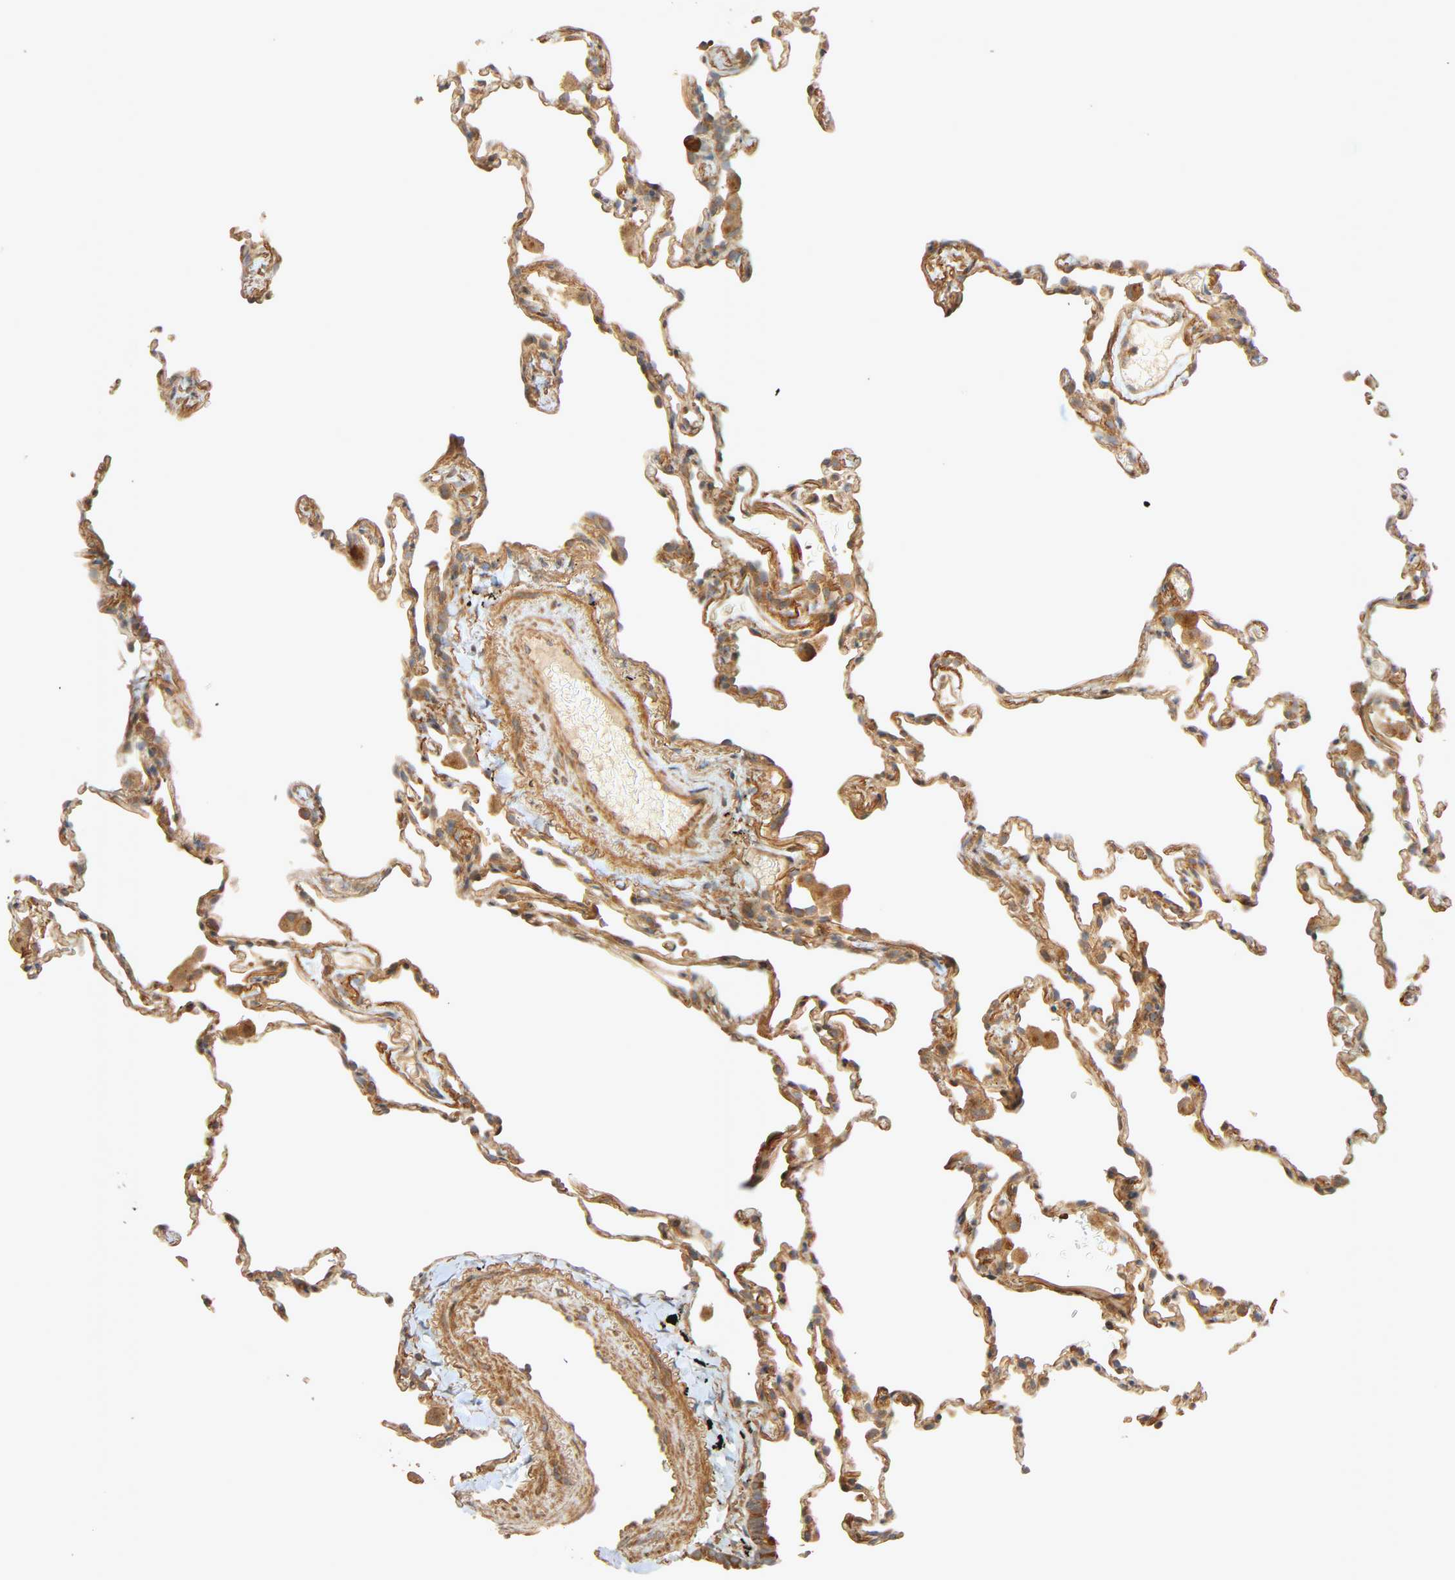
{"staining": {"intensity": "weak", "quantity": "25%-75%", "location": "cytoplasmic/membranous"}, "tissue": "lung", "cell_type": "Alveolar cells", "image_type": "normal", "snomed": [{"axis": "morphology", "description": "Normal tissue, NOS"}, {"axis": "morphology", "description": "Soft tissue tumor metastatic"}, {"axis": "topography", "description": "Lung"}], "caption": "Human lung stained with a brown dye reveals weak cytoplasmic/membranous positive positivity in about 25%-75% of alveolar cells.", "gene": "SGSM1", "patient": {"sex": "male", "age": 59}}